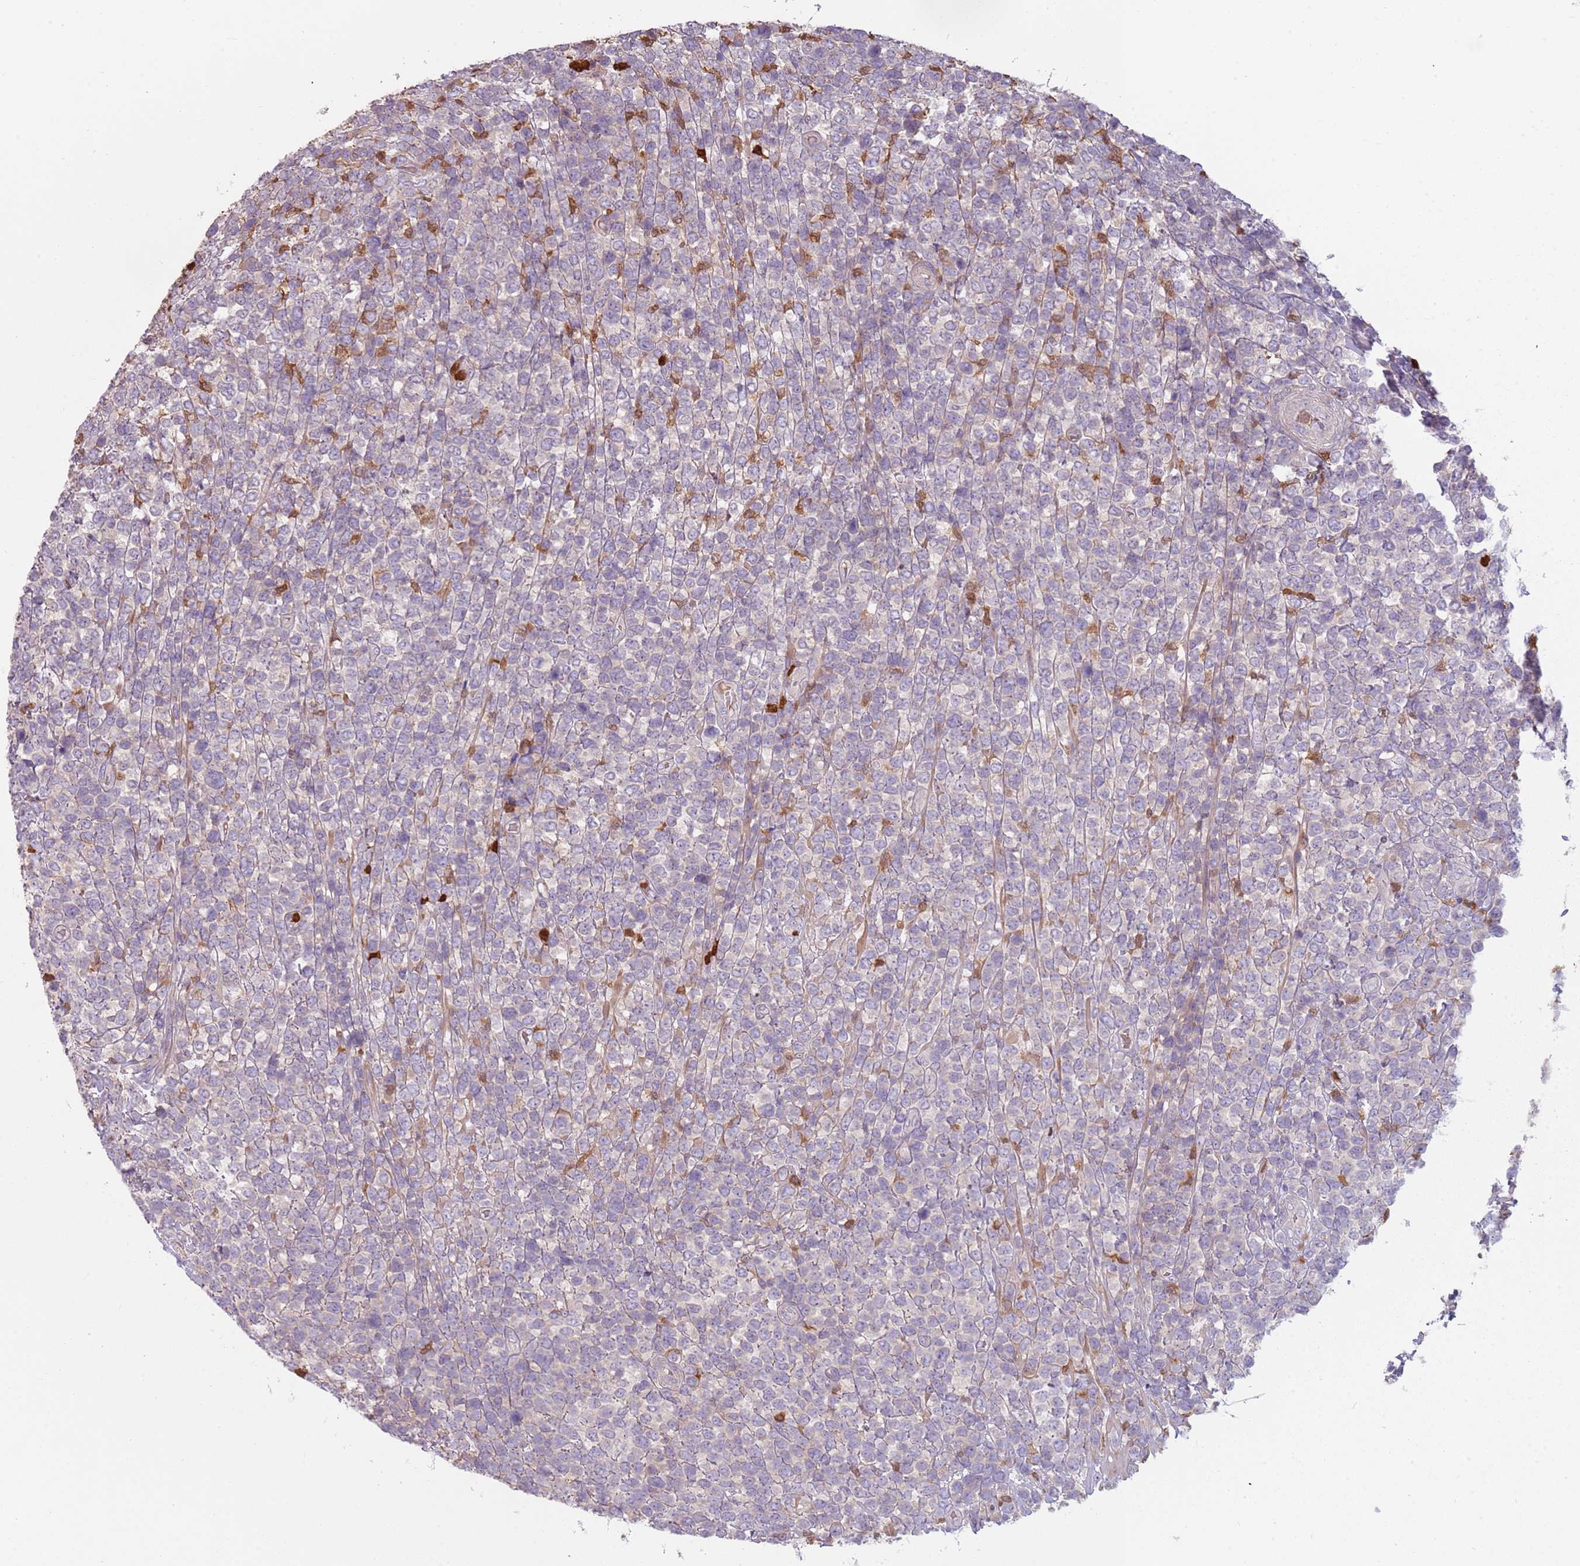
{"staining": {"intensity": "negative", "quantity": "none", "location": "none"}, "tissue": "lymphoma", "cell_type": "Tumor cells", "image_type": "cancer", "snomed": [{"axis": "morphology", "description": "Malignant lymphoma, non-Hodgkin's type, High grade"}, {"axis": "topography", "description": "Soft tissue"}], "caption": "A micrograph of human high-grade malignant lymphoma, non-Hodgkin's type is negative for staining in tumor cells.", "gene": "SPAG4", "patient": {"sex": "female", "age": 56}}